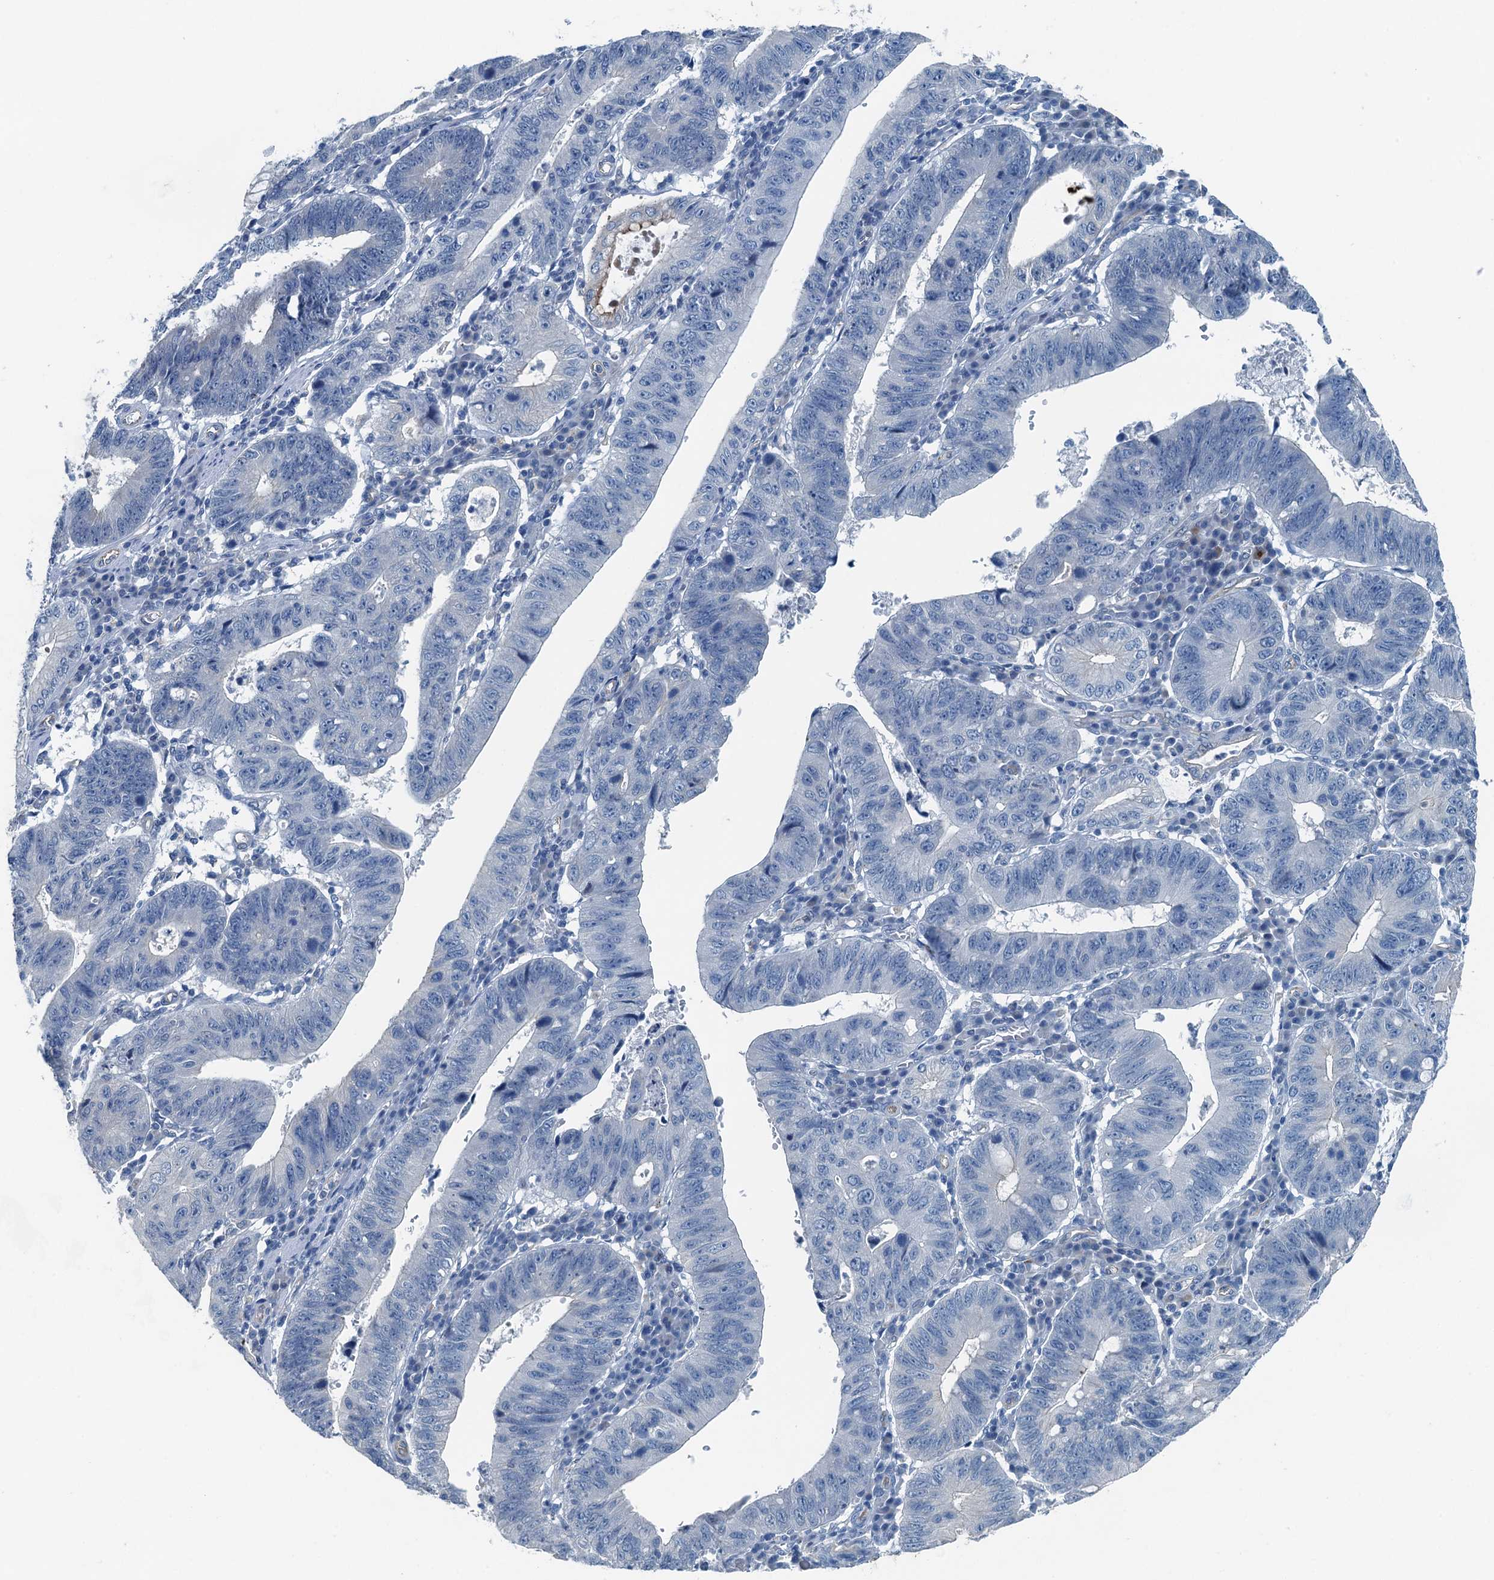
{"staining": {"intensity": "negative", "quantity": "none", "location": "none"}, "tissue": "stomach cancer", "cell_type": "Tumor cells", "image_type": "cancer", "snomed": [{"axis": "morphology", "description": "Adenocarcinoma, NOS"}, {"axis": "topography", "description": "Stomach"}], "caption": "Protein analysis of stomach cancer shows no significant expression in tumor cells.", "gene": "GFOD2", "patient": {"sex": "male", "age": 59}}